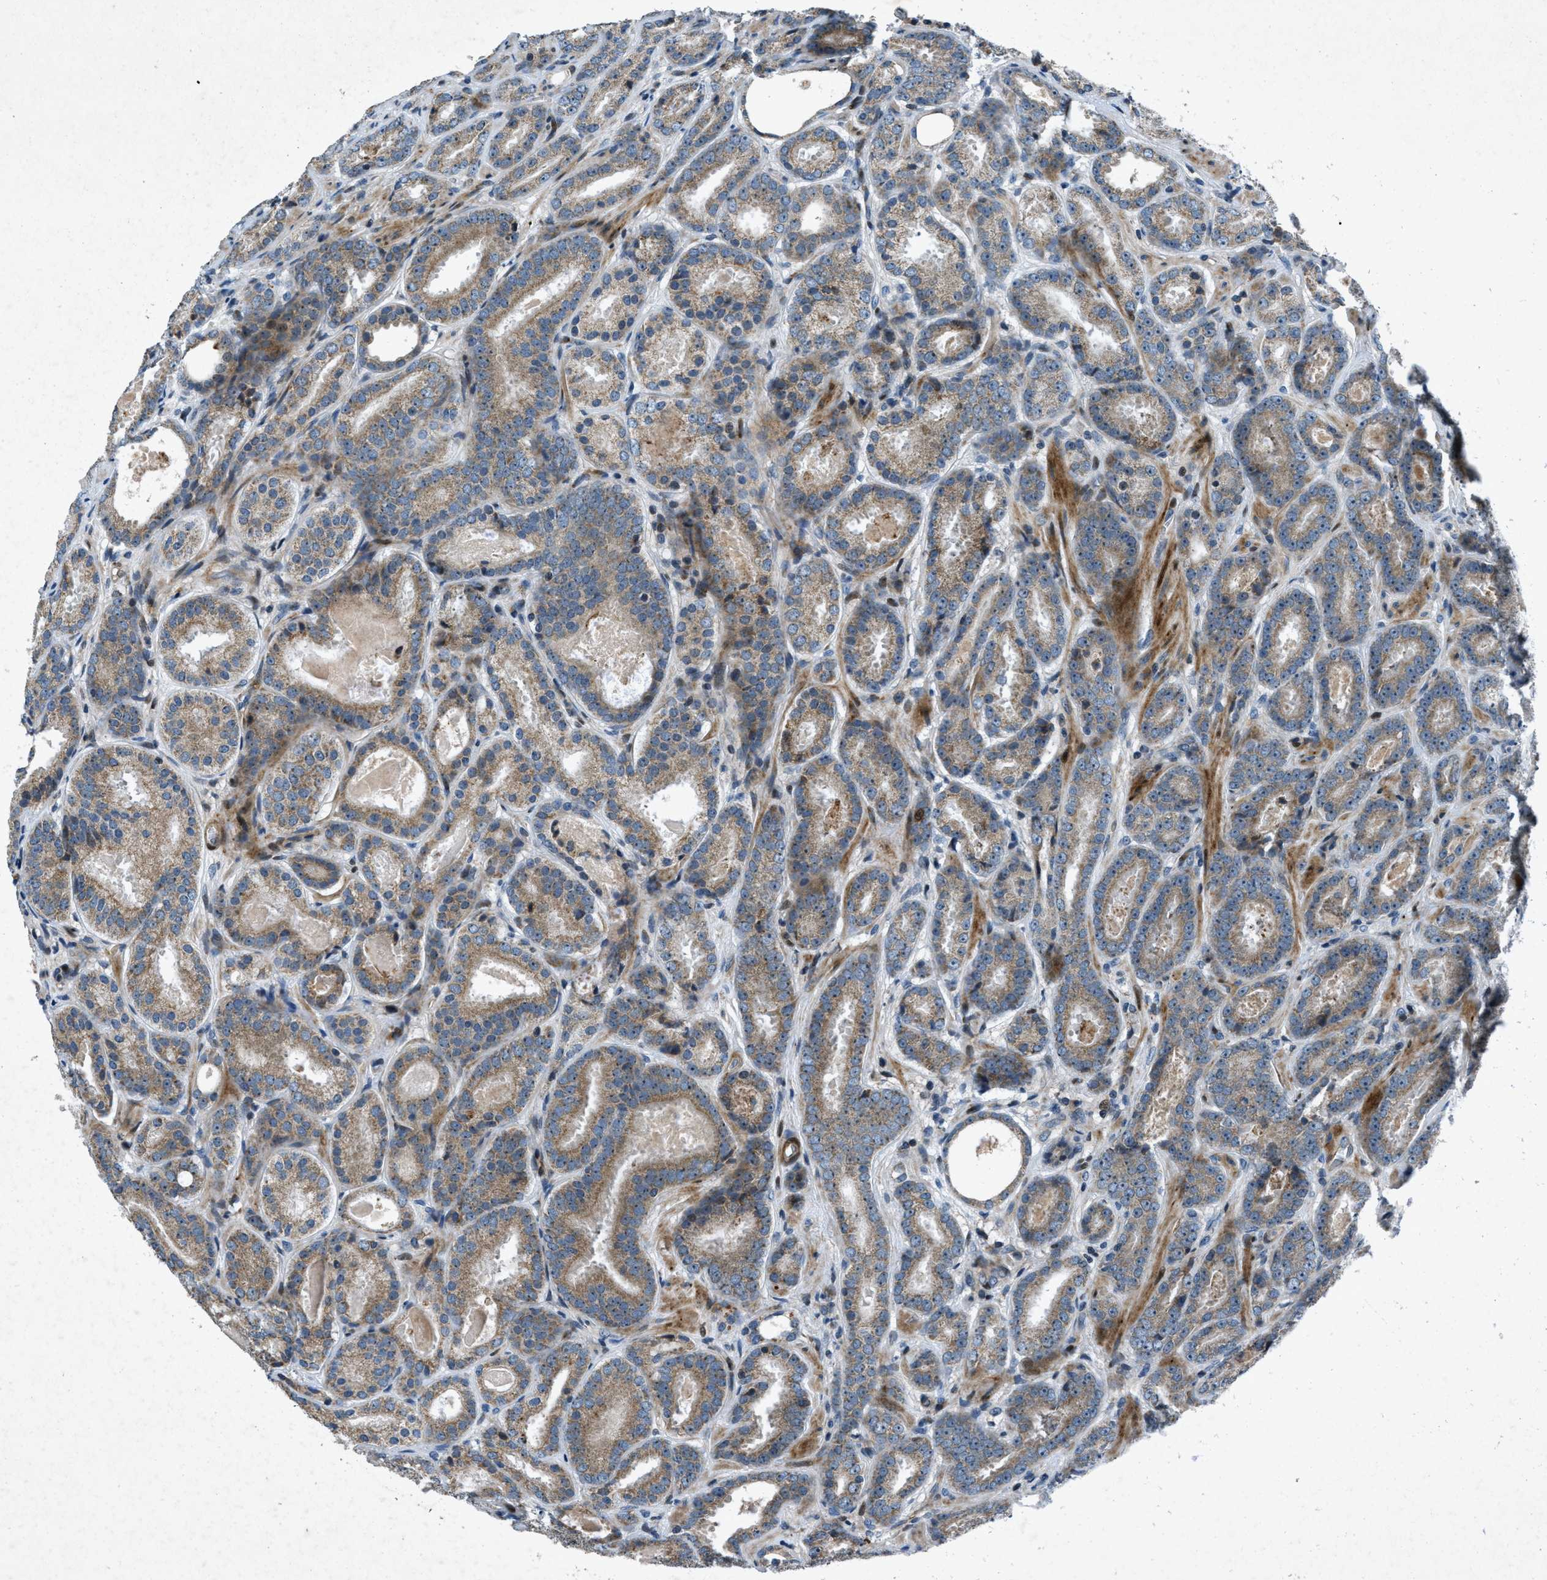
{"staining": {"intensity": "moderate", "quantity": ">75%", "location": "cytoplasmic/membranous"}, "tissue": "prostate cancer", "cell_type": "Tumor cells", "image_type": "cancer", "snomed": [{"axis": "morphology", "description": "Adenocarcinoma, Low grade"}, {"axis": "topography", "description": "Prostate"}], "caption": "Prostate cancer (adenocarcinoma (low-grade)) stained for a protein (brown) displays moderate cytoplasmic/membranous positive expression in approximately >75% of tumor cells.", "gene": "CLEC2D", "patient": {"sex": "male", "age": 69}}